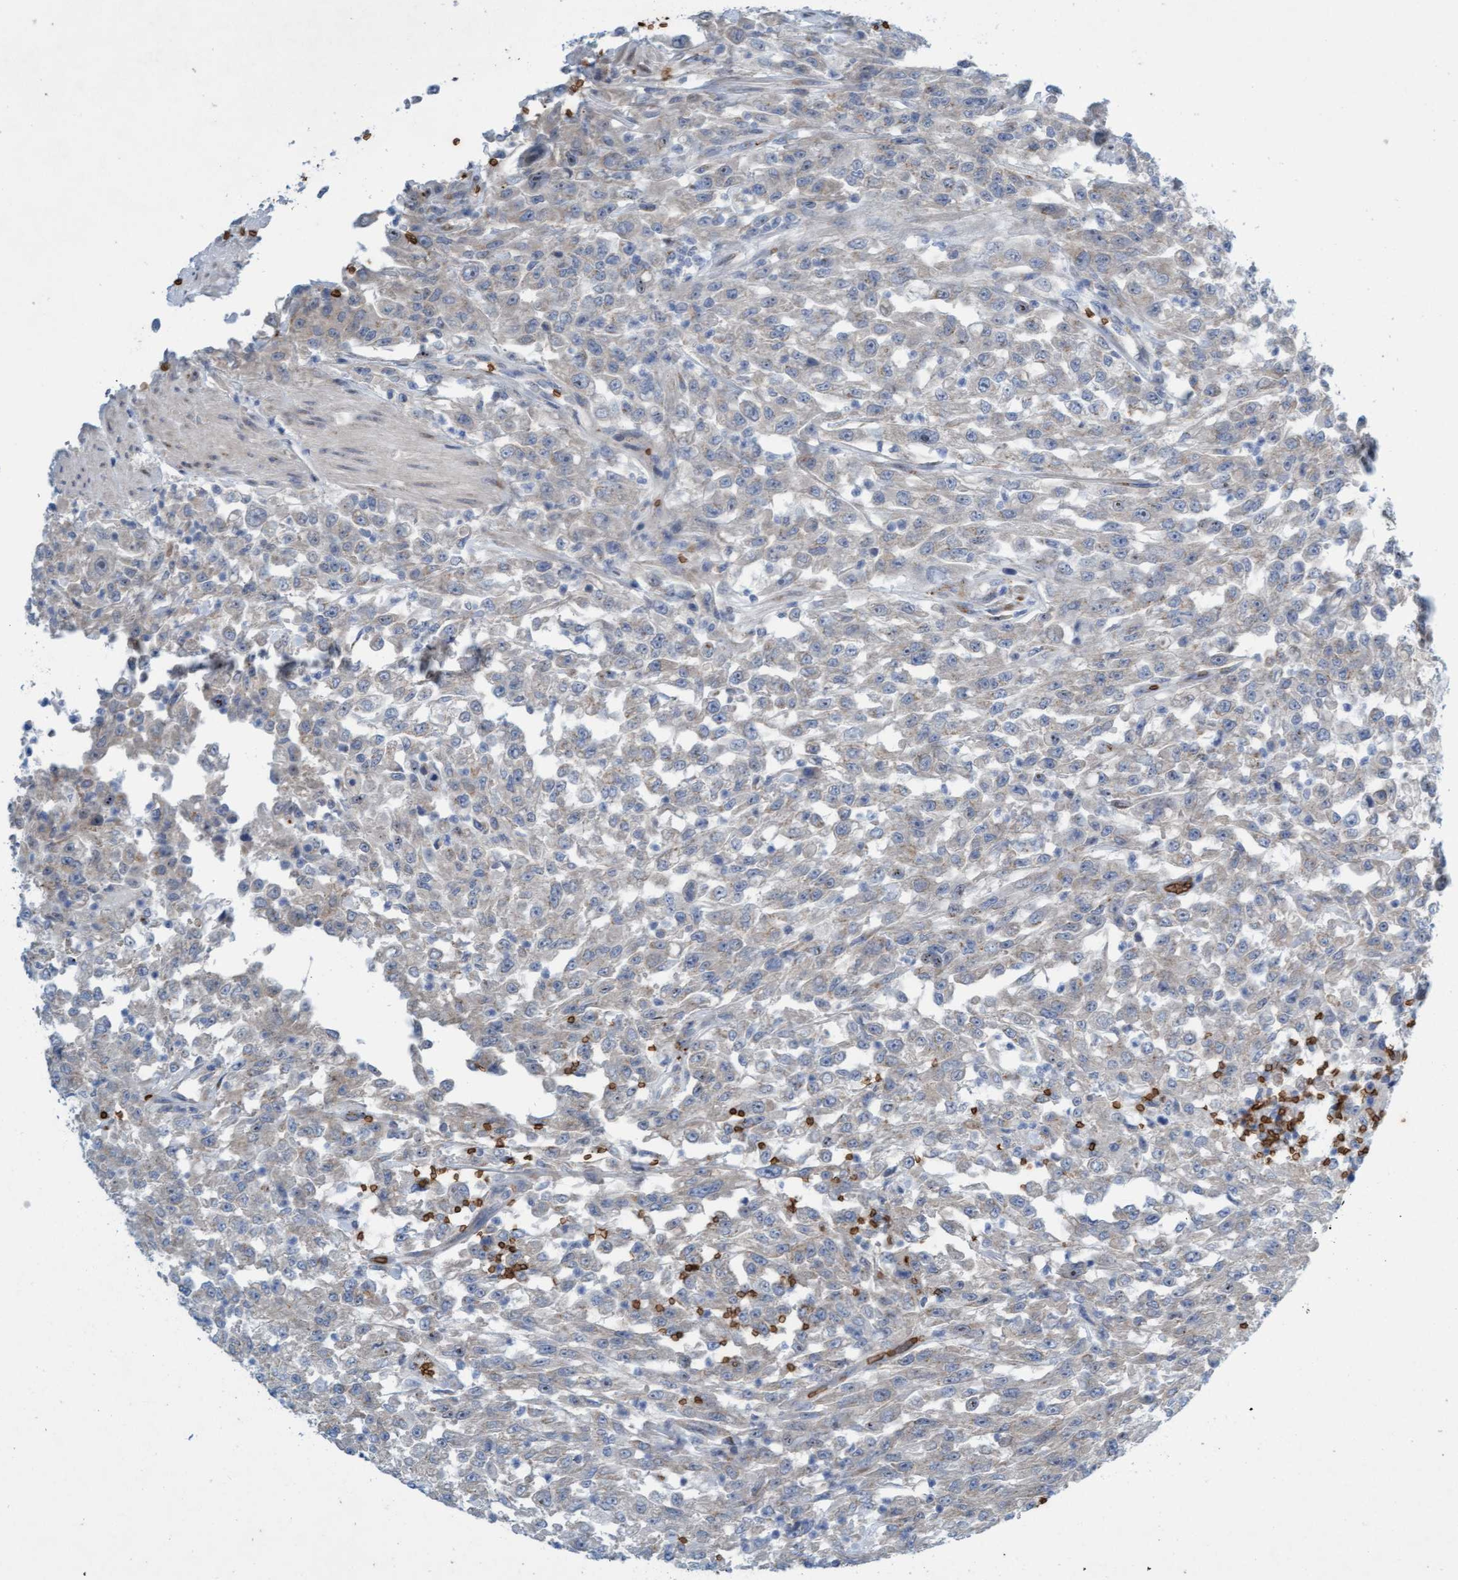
{"staining": {"intensity": "negative", "quantity": "none", "location": "none"}, "tissue": "urothelial cancer", "cell_type": "Tumor cells", "image_type": "cancer", "snomed": [{"axis": "morphology", "description": "Urothelial carcinoma, High grade"}, {"axis": "topography", "description": "Urinary bladder"}], "caption": "This is an IHC micrograph of high-grade urothelial carcinoma. There is no staining in tumor cells.", "gene": "SPEM2", "patient": {"sex": "male", "age": 46}}